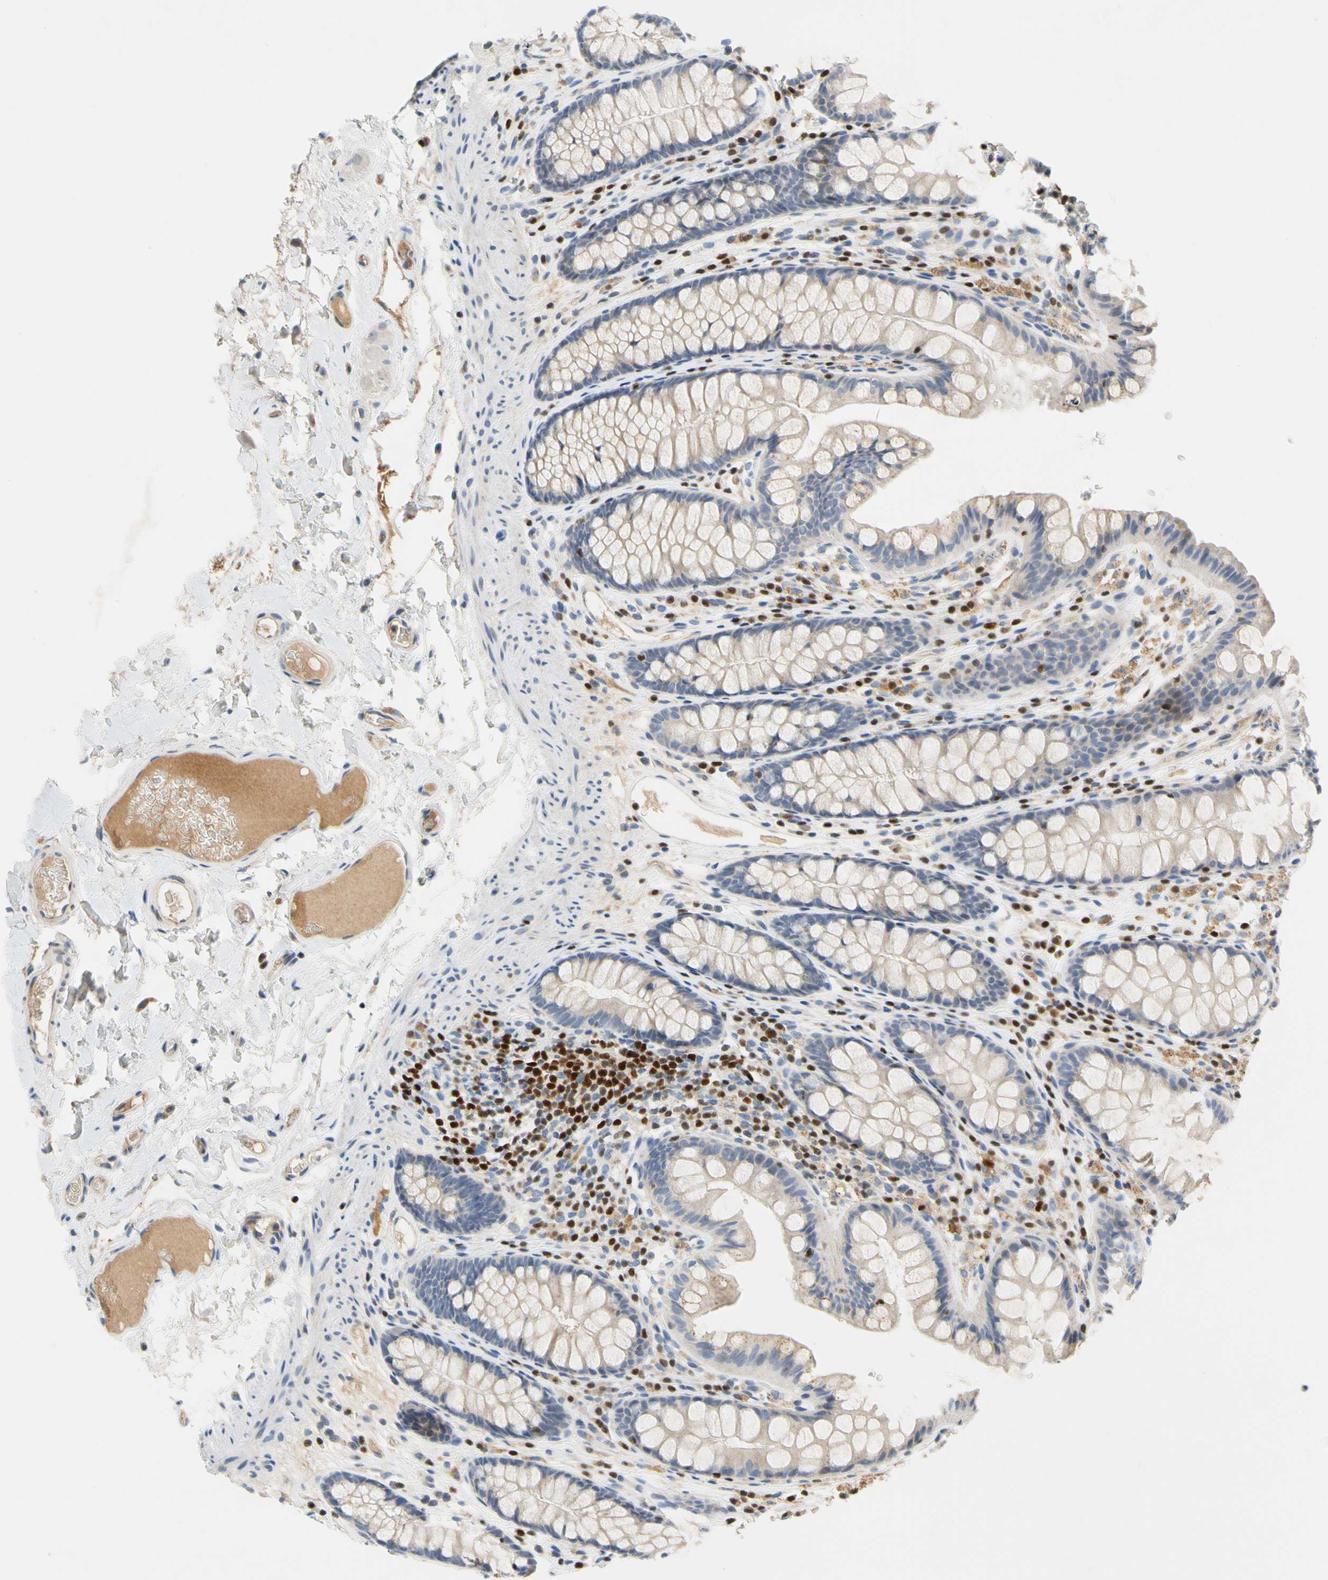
{"staining": {"intensity": "weak", "quantity": "25%-75%", "location": "cytoplasmic/membranous"}, "tissue": "colon", "cell_type": "Endothelial cells", "image_type": "normal", "snomed": [{"axis": "morphology", "description": "Normal tissue, NOS"}, {"axis": "topography", "description": "Colon"}], "caption": "Brown immunohistochemical staining in benign colon shows weak cytoplasmic/membranous expression in approximately 25%-75% of endothelial cells.", "gene": "SP140", "patient": {"sex": "female", "age": 55}}